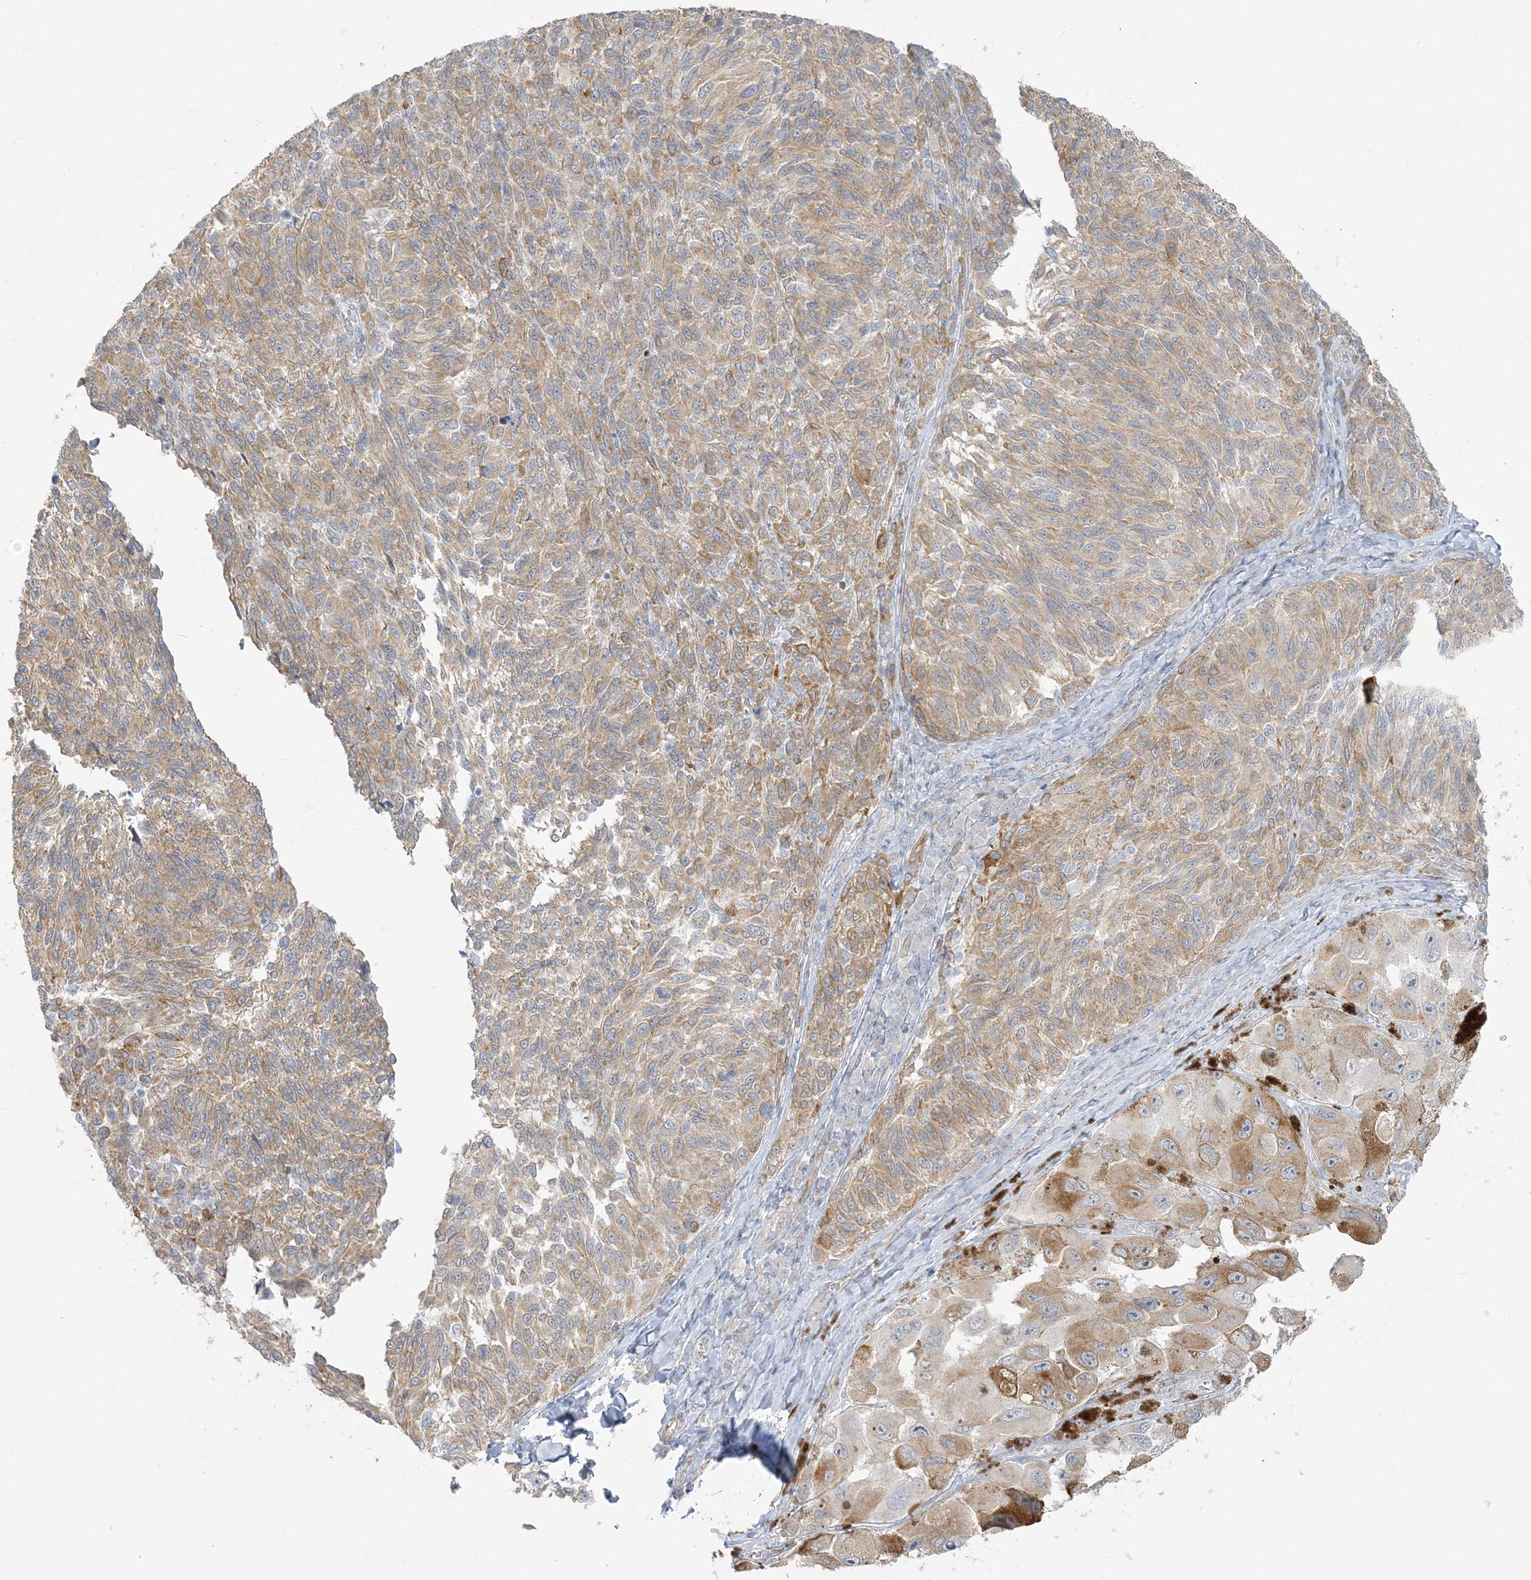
{"staining": {"intensity": "weak", "quantity": ">75%", "location": "cytoplasmic/membranous"}, "tissue": "melanoma", "cell_type": "Tumor cells", "image_type": "cancer", "snomed": [{"axis": "morphology", "description": "Malignant melanoma, NOS"}, {"axis": "topography", "description": "Skin"}], "caption": "Melanoma stained for a protein (brown) displays weak cytoplasmic/membranous positive expression in about >75% of tumor cells.", "gene": "ZC3H6", "patient": {"sex": "female", "age": 73}}